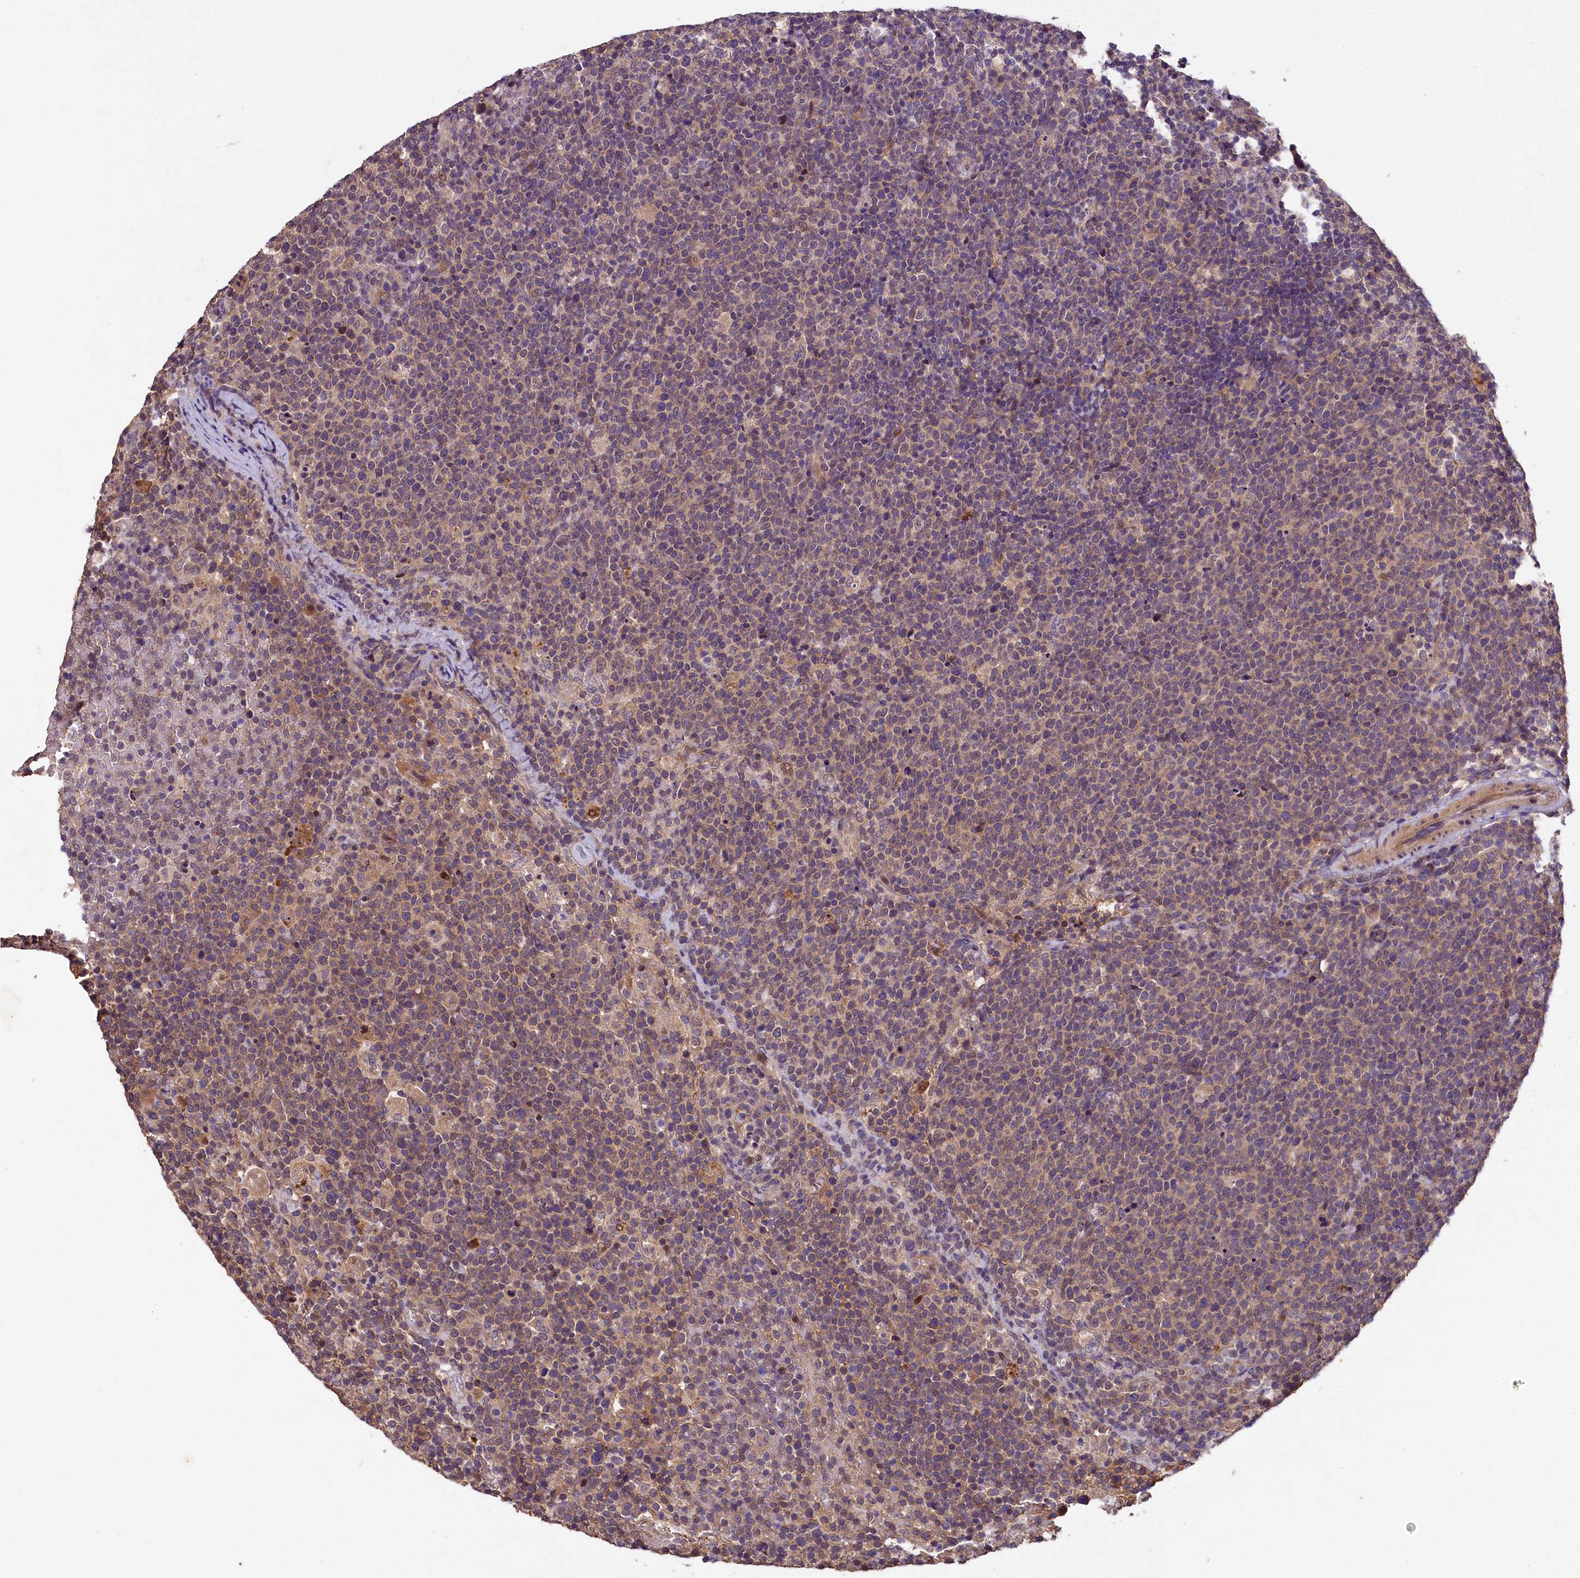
{"staining": {"intensity": "weak", "quantity": "25%-75%", "location": "cytoplasmic/membranous"}, "tissue": "lymphoma", "cell_type": "Tumor cells", "image_type": "cancer", "snomed": [{"axis": "morphology", "description": "Malignant lymphoma, non-Hodgkin's type, High grade"}, {"axis": "topography", "description": "Lymph node"}], "caption": "An immunohistochemistry (IHC) photomicrograph of neoplastic tissue is shown. Protein staining in brown shows weak cytoplasmic/membranous positivity in high-grade malignant lymphoma, non-Hodgkin's type within tumor cells. The staining was performed using DAB (3,3'-diaminobenzidine) to visualize the protein expression in brown, while the nuclei were stained in blue with hematoxylin (Magnification: 20x).", "gene": "PLXNB1", "patient": {"sex": "male", "age": 61}}